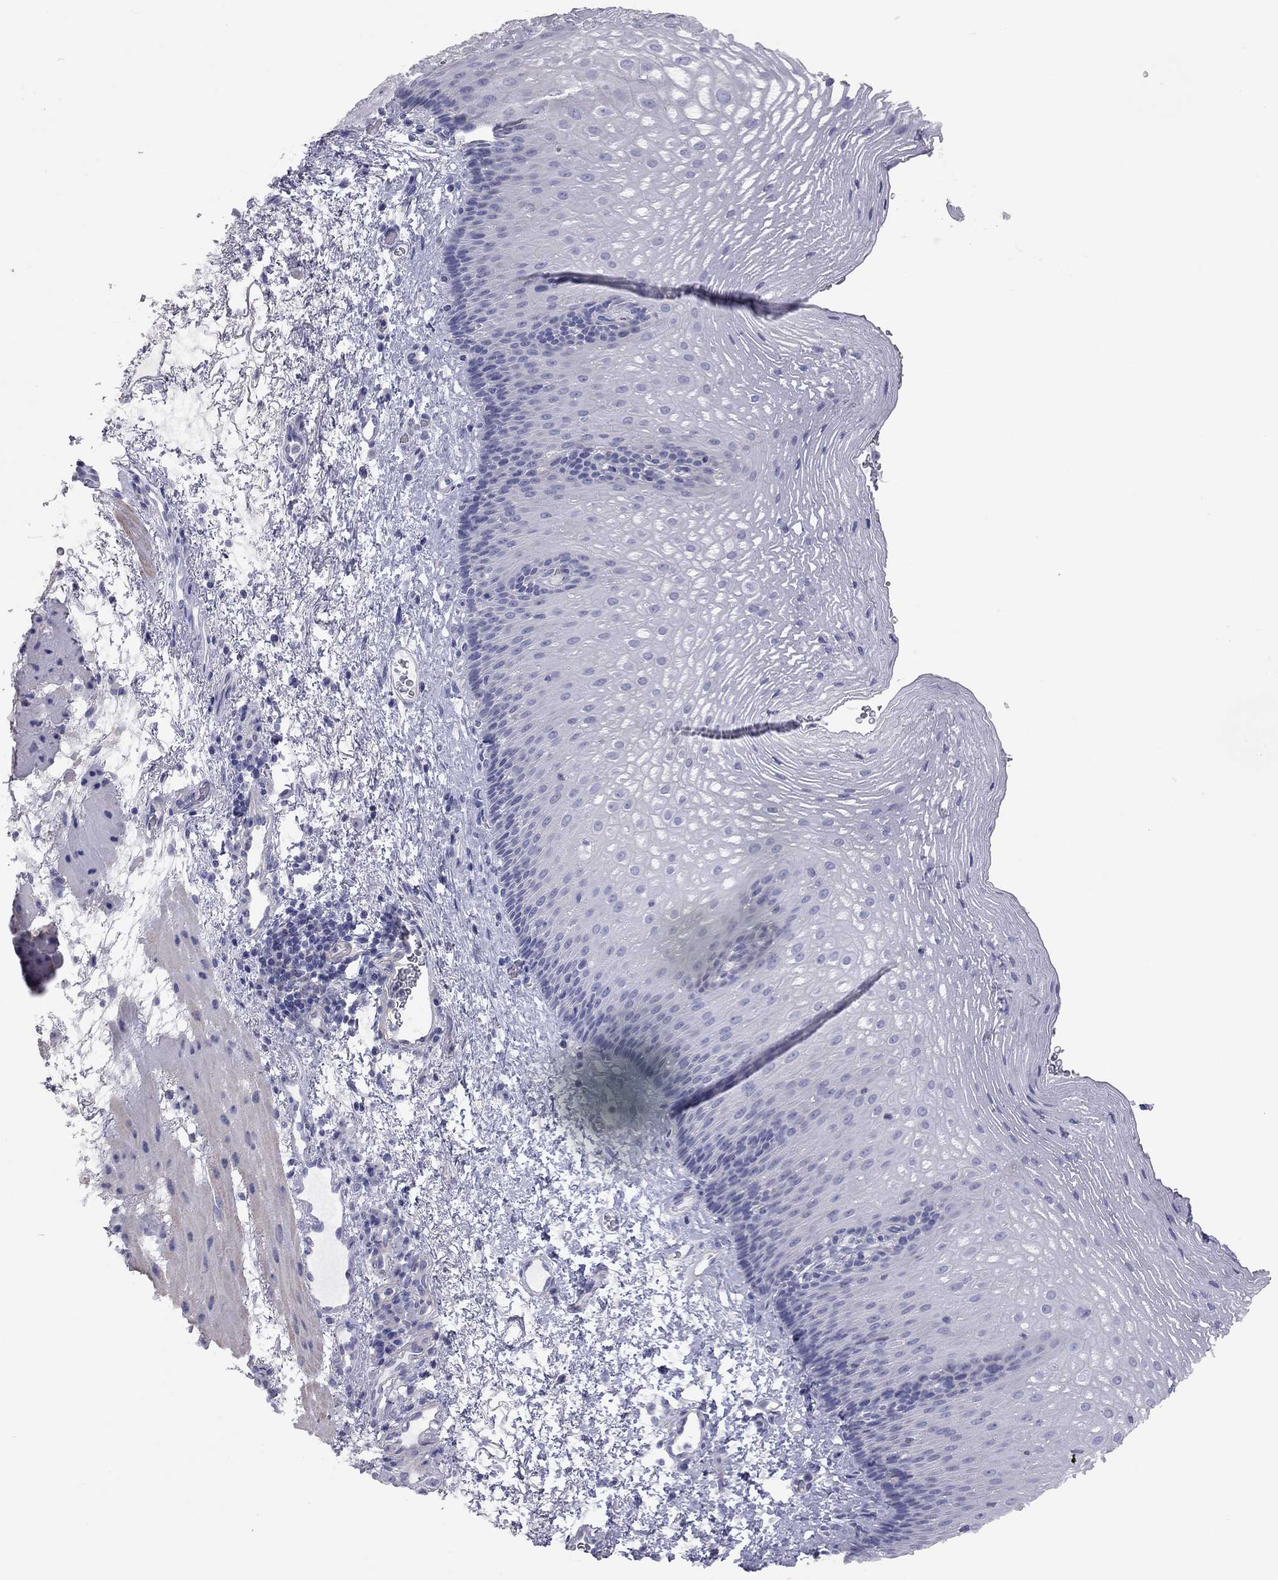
{"staining": {"intensity": "negative", "quantity": "none", "location": "none"}, "tissue": "esophagus", "cell_type": "Squamous epithelial cells", "image_type": "normal", "snomed": [{"axis": "morphology", "description": "Normal tissue, NOS"}, {"axis": "topography", "description": "Esophagus"}], "caption": "Micrograph shows no significant protein positivity in squamous epithelial cells of unremarkable esophagus.", "gene": "ADCYAP1", "patient": {"sex": "male", "age": 76}}